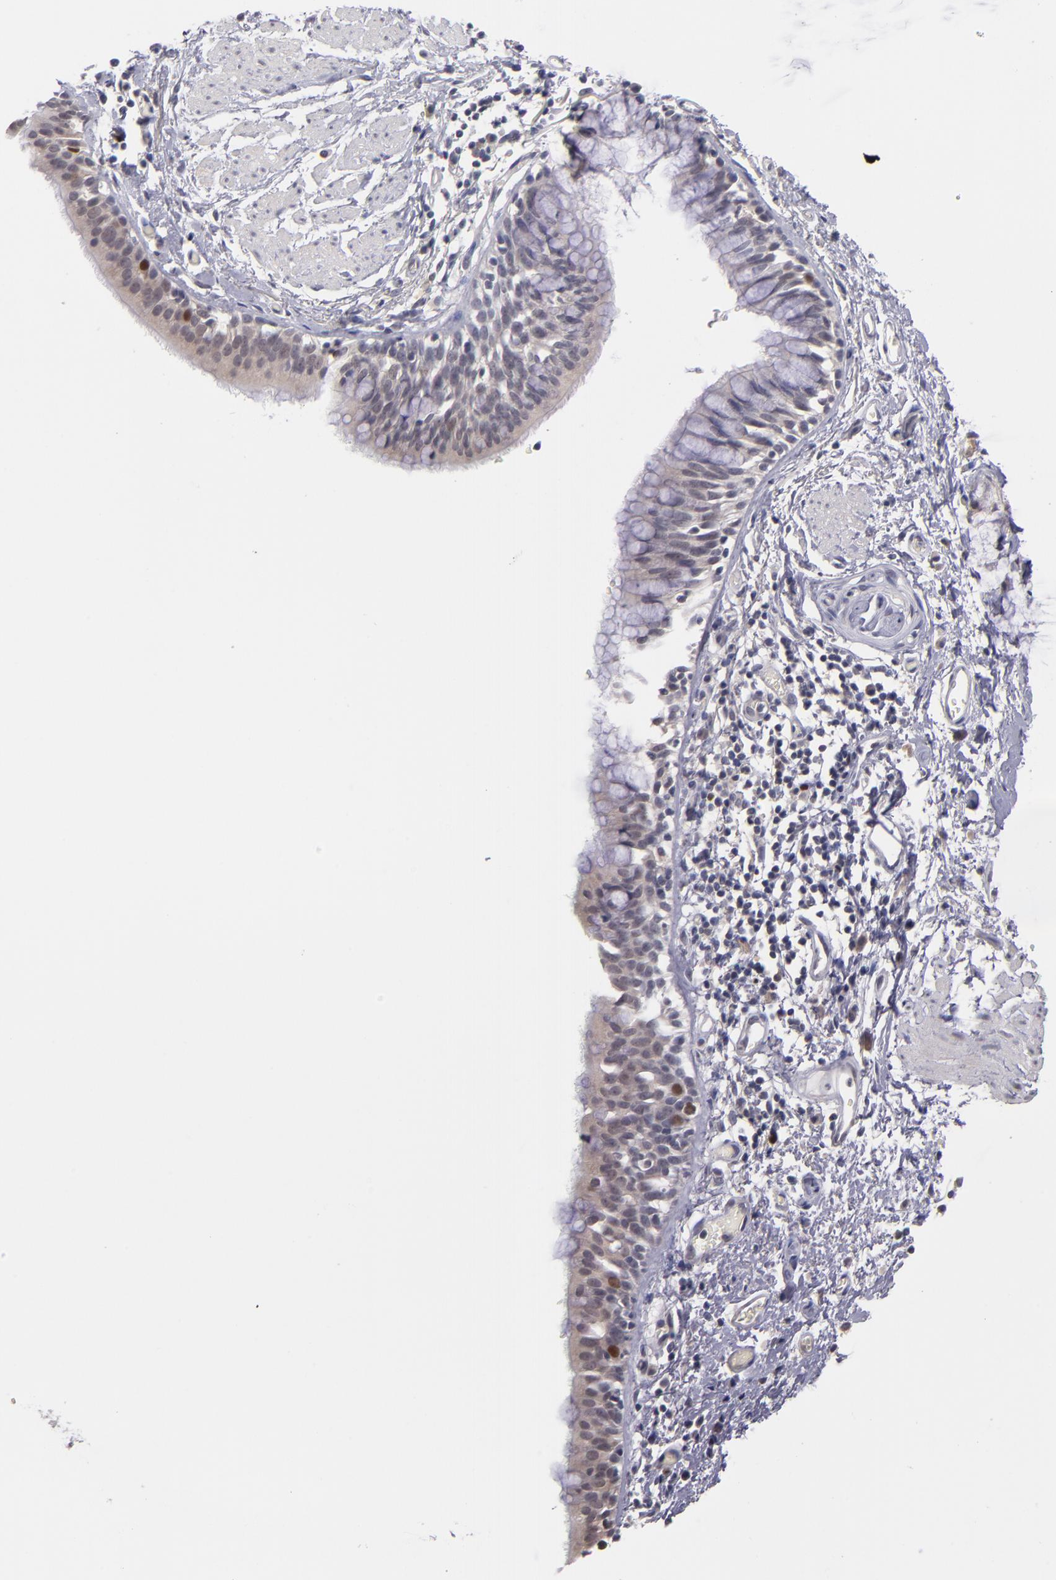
{"staining": {"intensity": "moderate", "quantity": "25%-75%", "location": "cytoplasmic/membranous,nuclear"}, "tissue": "bronchus", "cell_type": "Respiratory epithelial cells", "image_type": "normal", "snomed": [{"axis": "morphology", "description": "Normal tissue, NOS"}, {"axis": "topography", "description": "Lymph node of abdomen"}, {"axis": "topography", "description": "Lymph node of pelvis"}], "caption": "DAB immunohistochemical staining of benign bronchus reveals moderate cytoplasmic/membranous,nuclear protein positivity in about 25%-75% of respiratory epithelial cells.", "gene": "CDC7", "patient": {"sex": "female", "age": 65}}